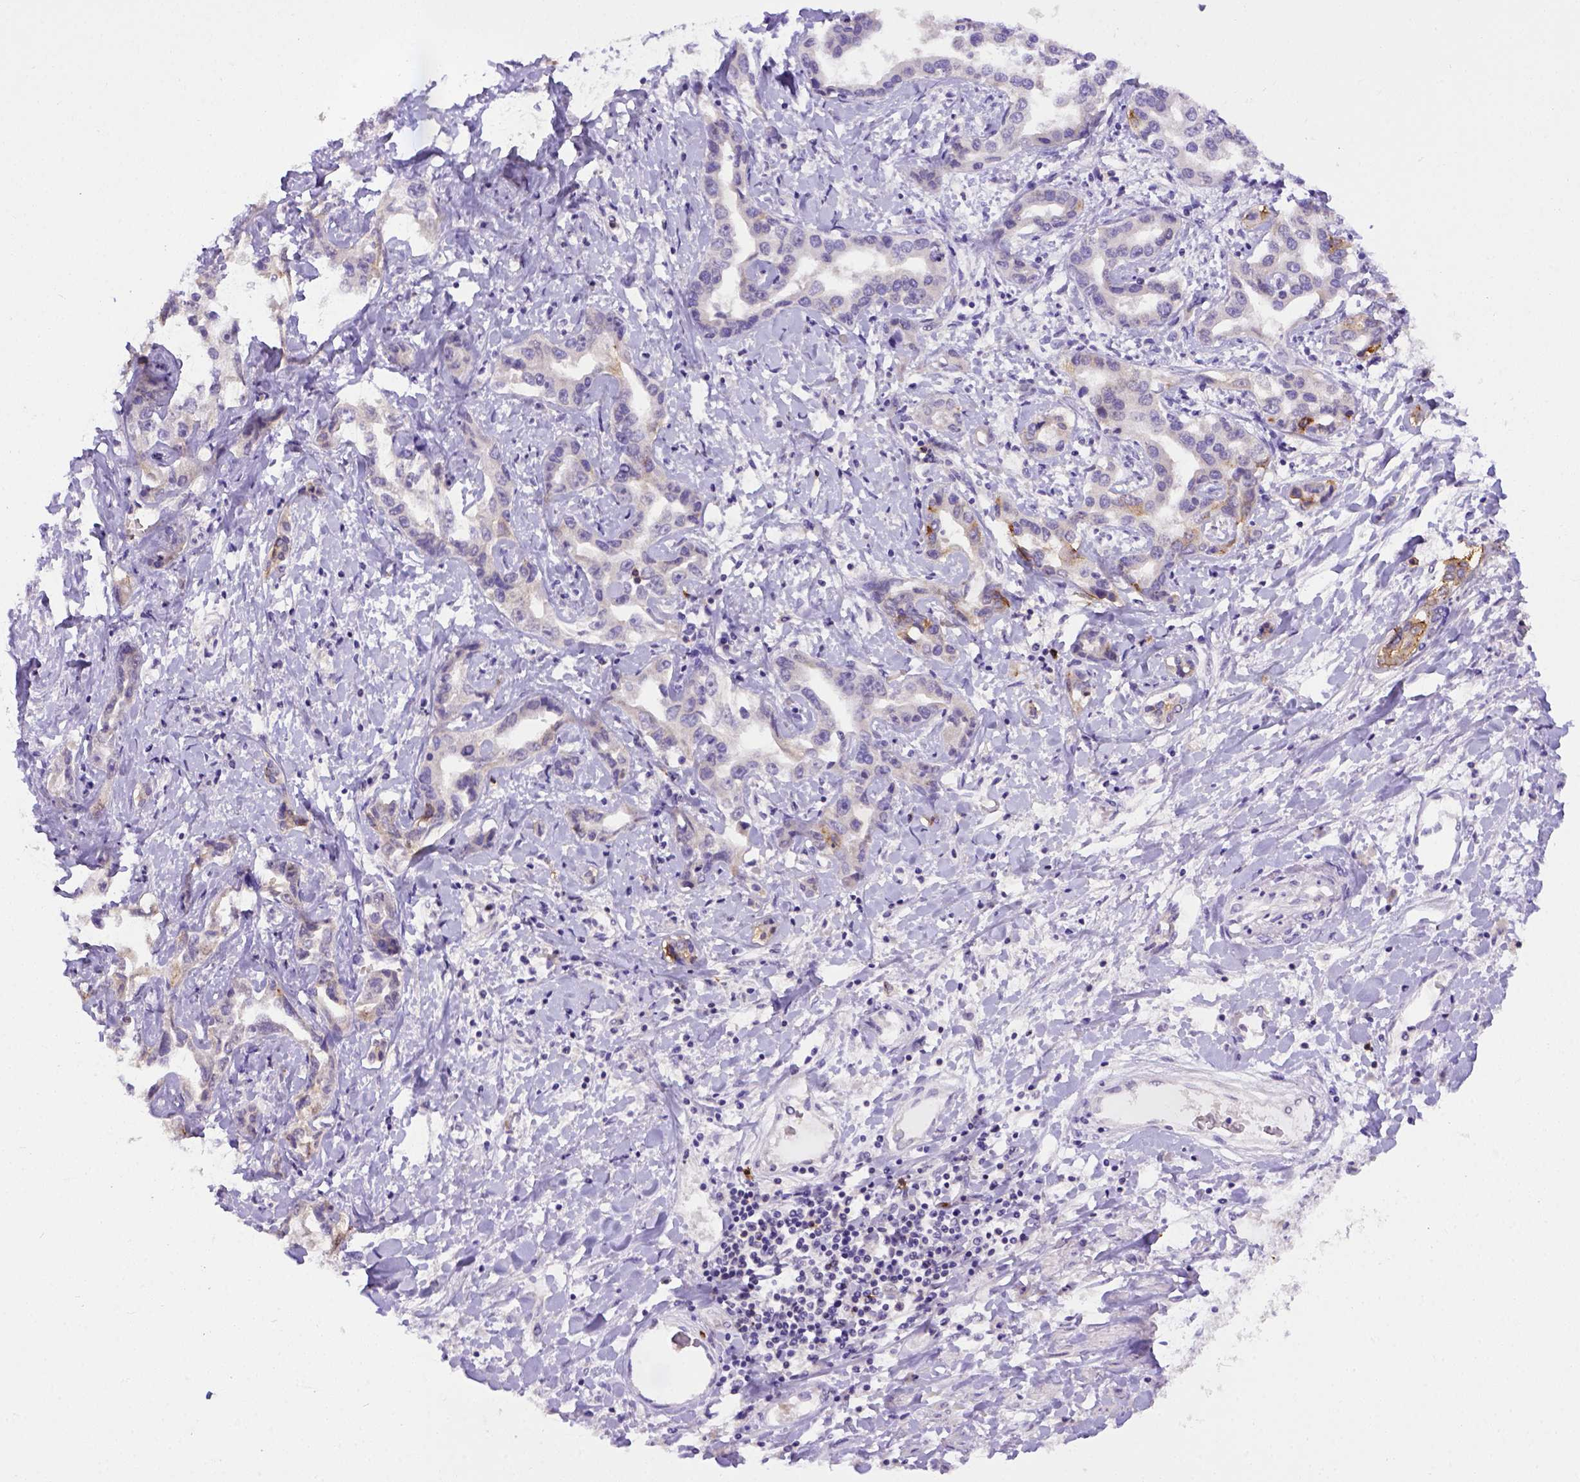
{"staining": {"intensity": "negative", "quantity": "none", "location": "none"}, "tissue": "liver cancer", "cell_type": "Tumor cells", "image_type": "cancer", "snomed": [{"axis": "morphology", "description": "Cholangiocarcinoma"}, {"axis": "topography", "description": "Liver"}], "caption": "IHC of human liver cancer shows no positivity in tumor cells.", "gene": "B3GAT1", "patient": {"sex": "male", "age": 59}}